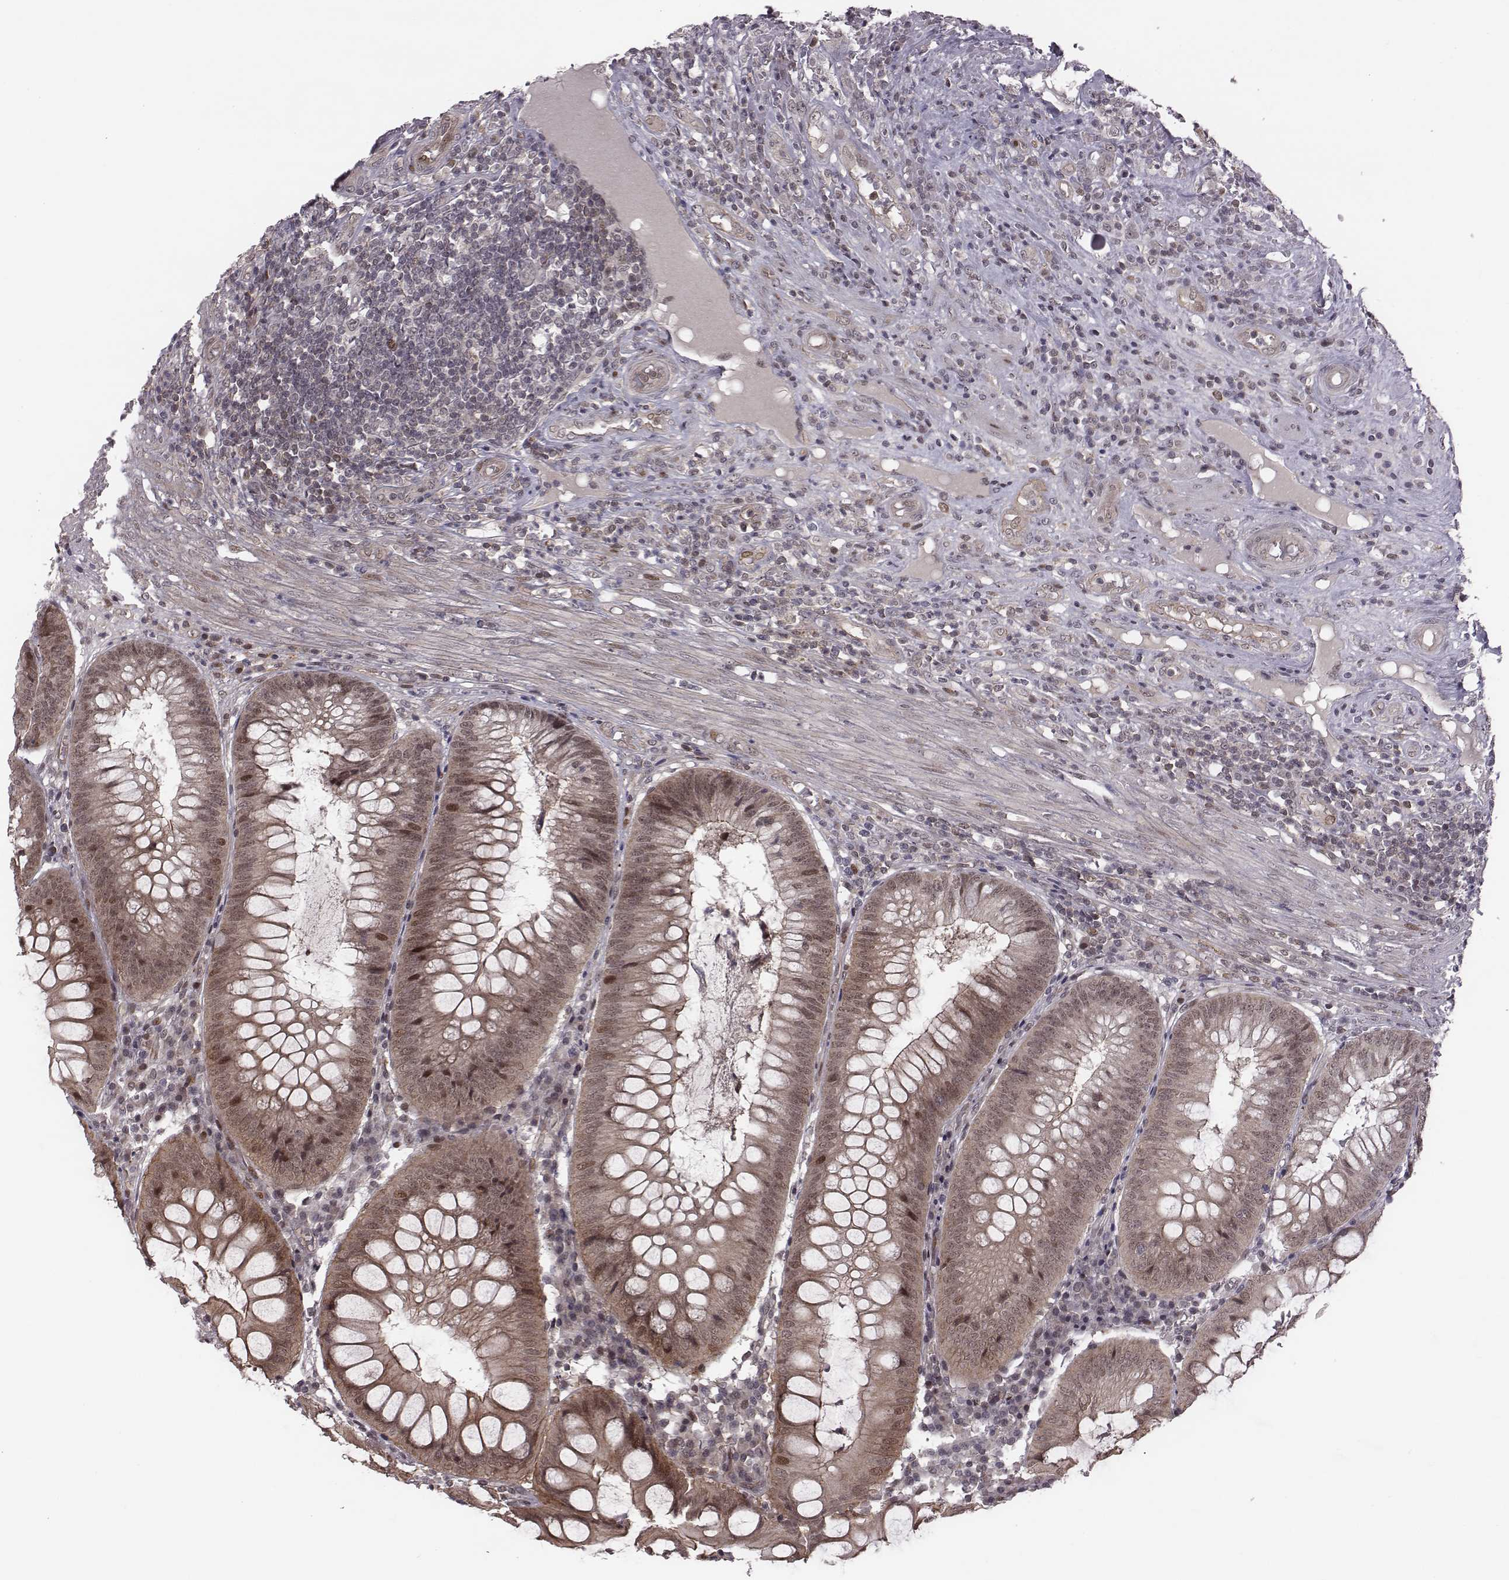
{"staining": {"intensity": "moderate", "quantity": "25%-75%", "location": "cytoplasmic/membranous,nuclear"}, "tissue": "appendix", "cell_type": "Glandular cells", "image_type": "normal", "snomed": [{"axis": "morphology", "description": "Normal tissue, NOS"}, {"axis": "morphology", "description": "Inflammation, NOS"}, {"axis": "topography", "description": "Appendix"}], "caption": "Glandular cells display medium levels of moderate cytoplasmic/membranous,nuclear positivity in about 25%-75% of cells in benign appendix.", "gene": "RPL3", "patient": {"sex": "male", "age": 16}}